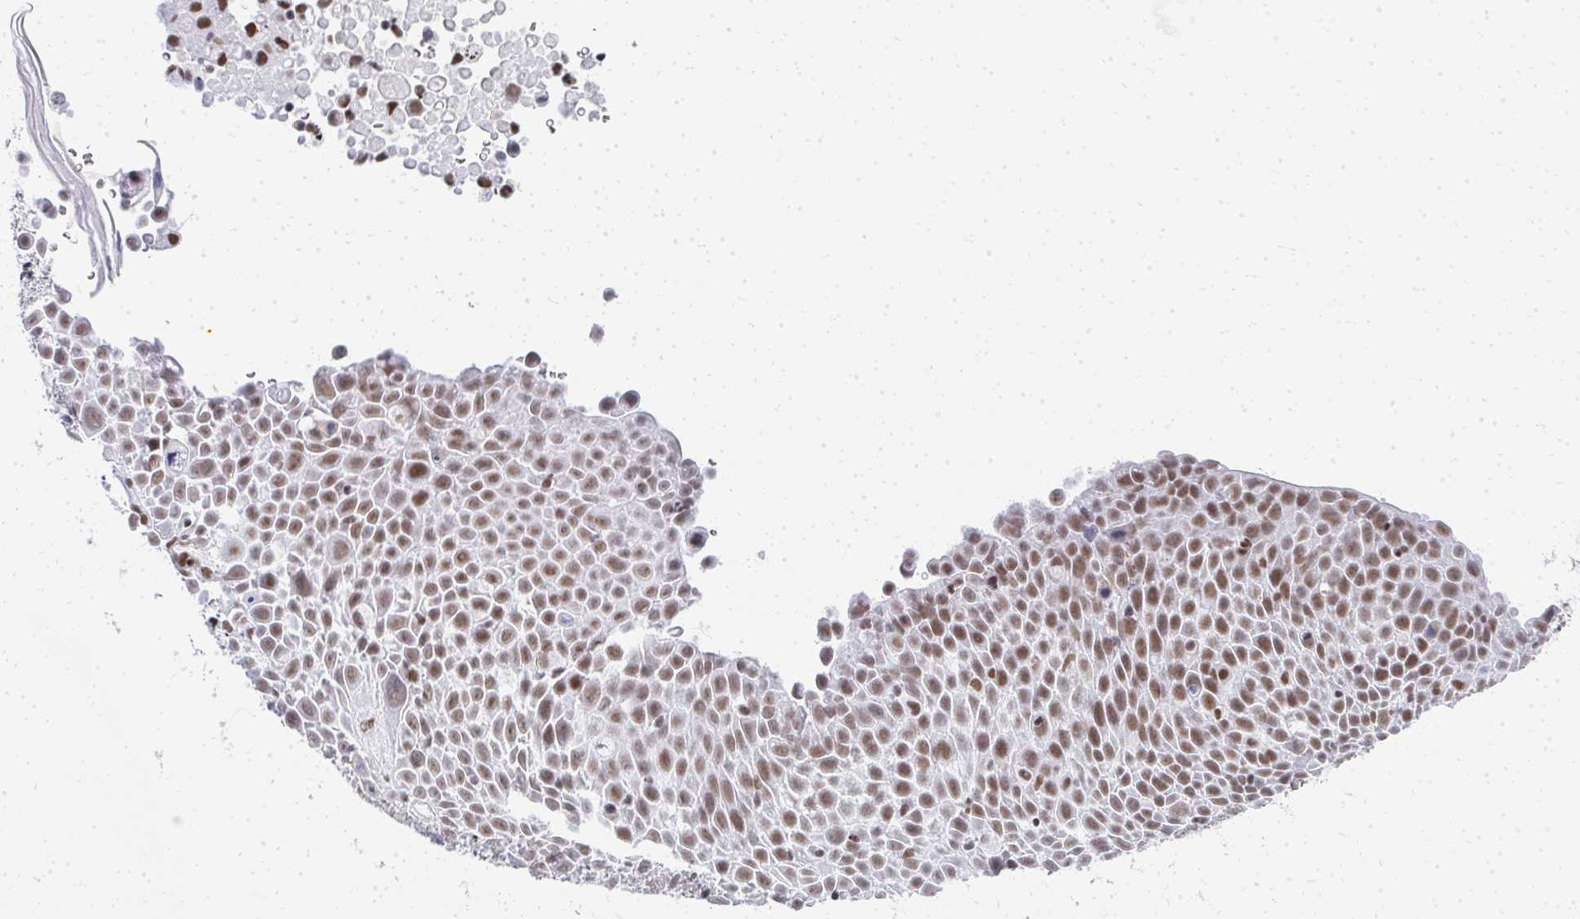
{"staining": {"intensity": "moderate", "quantity": ">75%", "location": "nuclear"}, "tissue": "lung cancer", "cell_type": "Tumor cells", "image_type": "cancer", "snomed": [{"axis": "morphology", "description": "Squamous cell carcinoma, NOS"}, {"axis": "morphology", "description": "Squamous cell carcinoma, metastatic, NOS"}, {"axis": "topography", "description": "Lymph node"}, {"axis": "topography", "description": "Lung"}], "caption": "Immunohistochemical staining of lung cancer shows medium levels of moderate nuclear staining in about >75% of tumor cells.", "gene": "CREBBP", "patient": {"sex": "female", "age": 62}}